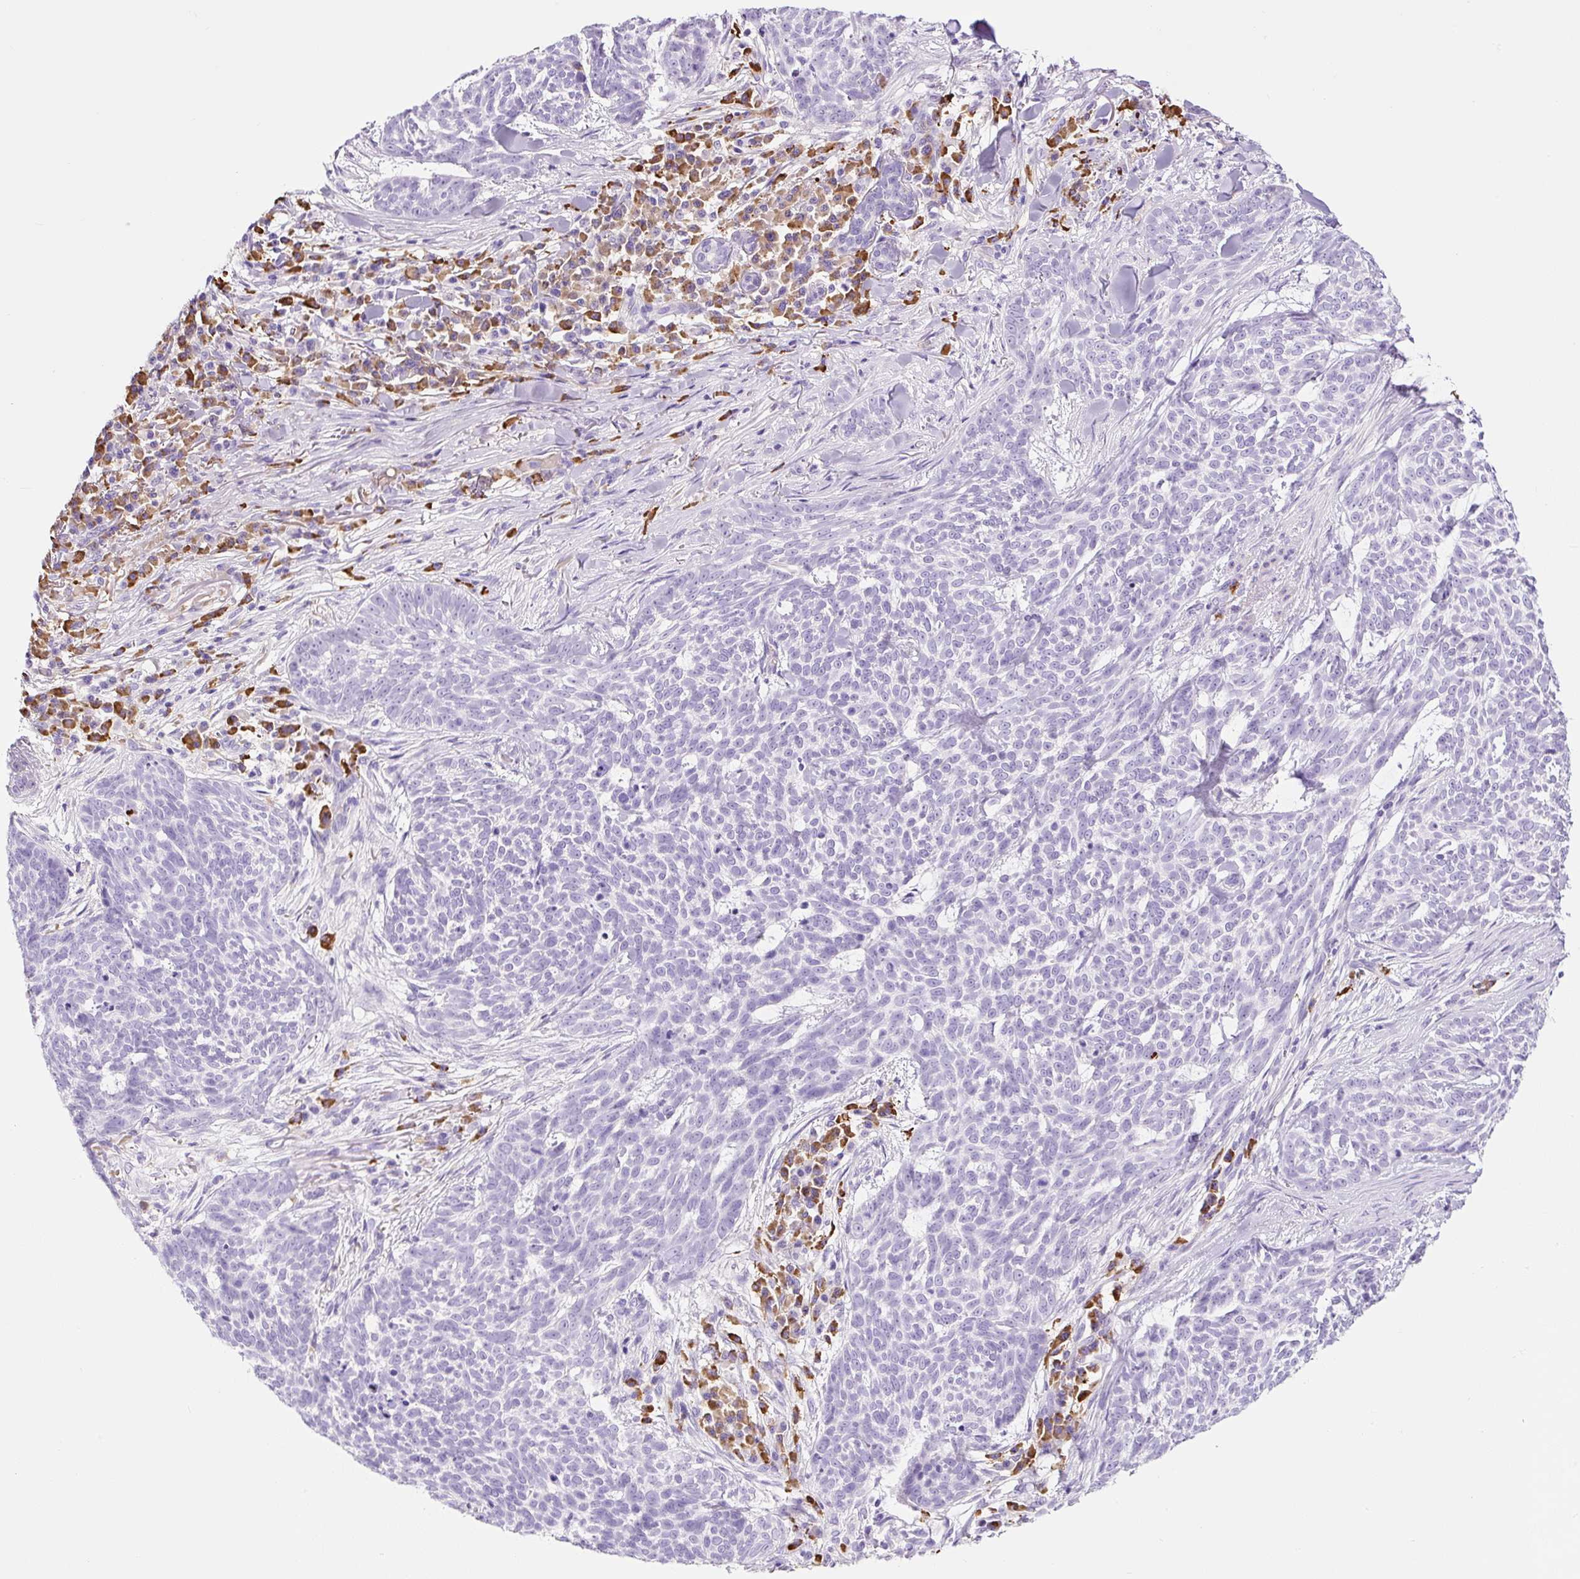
{"staining": {"intensity": "negative", "quantity": "none", "location": "none"}, "tissue": "skin cancer", "cell_type": "Tumor cells", "image_type": "cancer", "snomed": [{"axis": "morphology", "description": "Basal cell carcinoma"}, {"axis": "topography", "description": "Skin"}], "caption": "Immunohistochemical staining of skin cancer (basal cell carcinoma) shows no significant expression in tumor cells. (Stains: DAB (3,3'-diaminobenzidine) immunohistochemistry (IHC) with hematoxylin counter stain, Microscopy: brightfield microscopy at high magnification).", "gene": "RNF212B", "patient": {"sex": "female", "age": 93}}